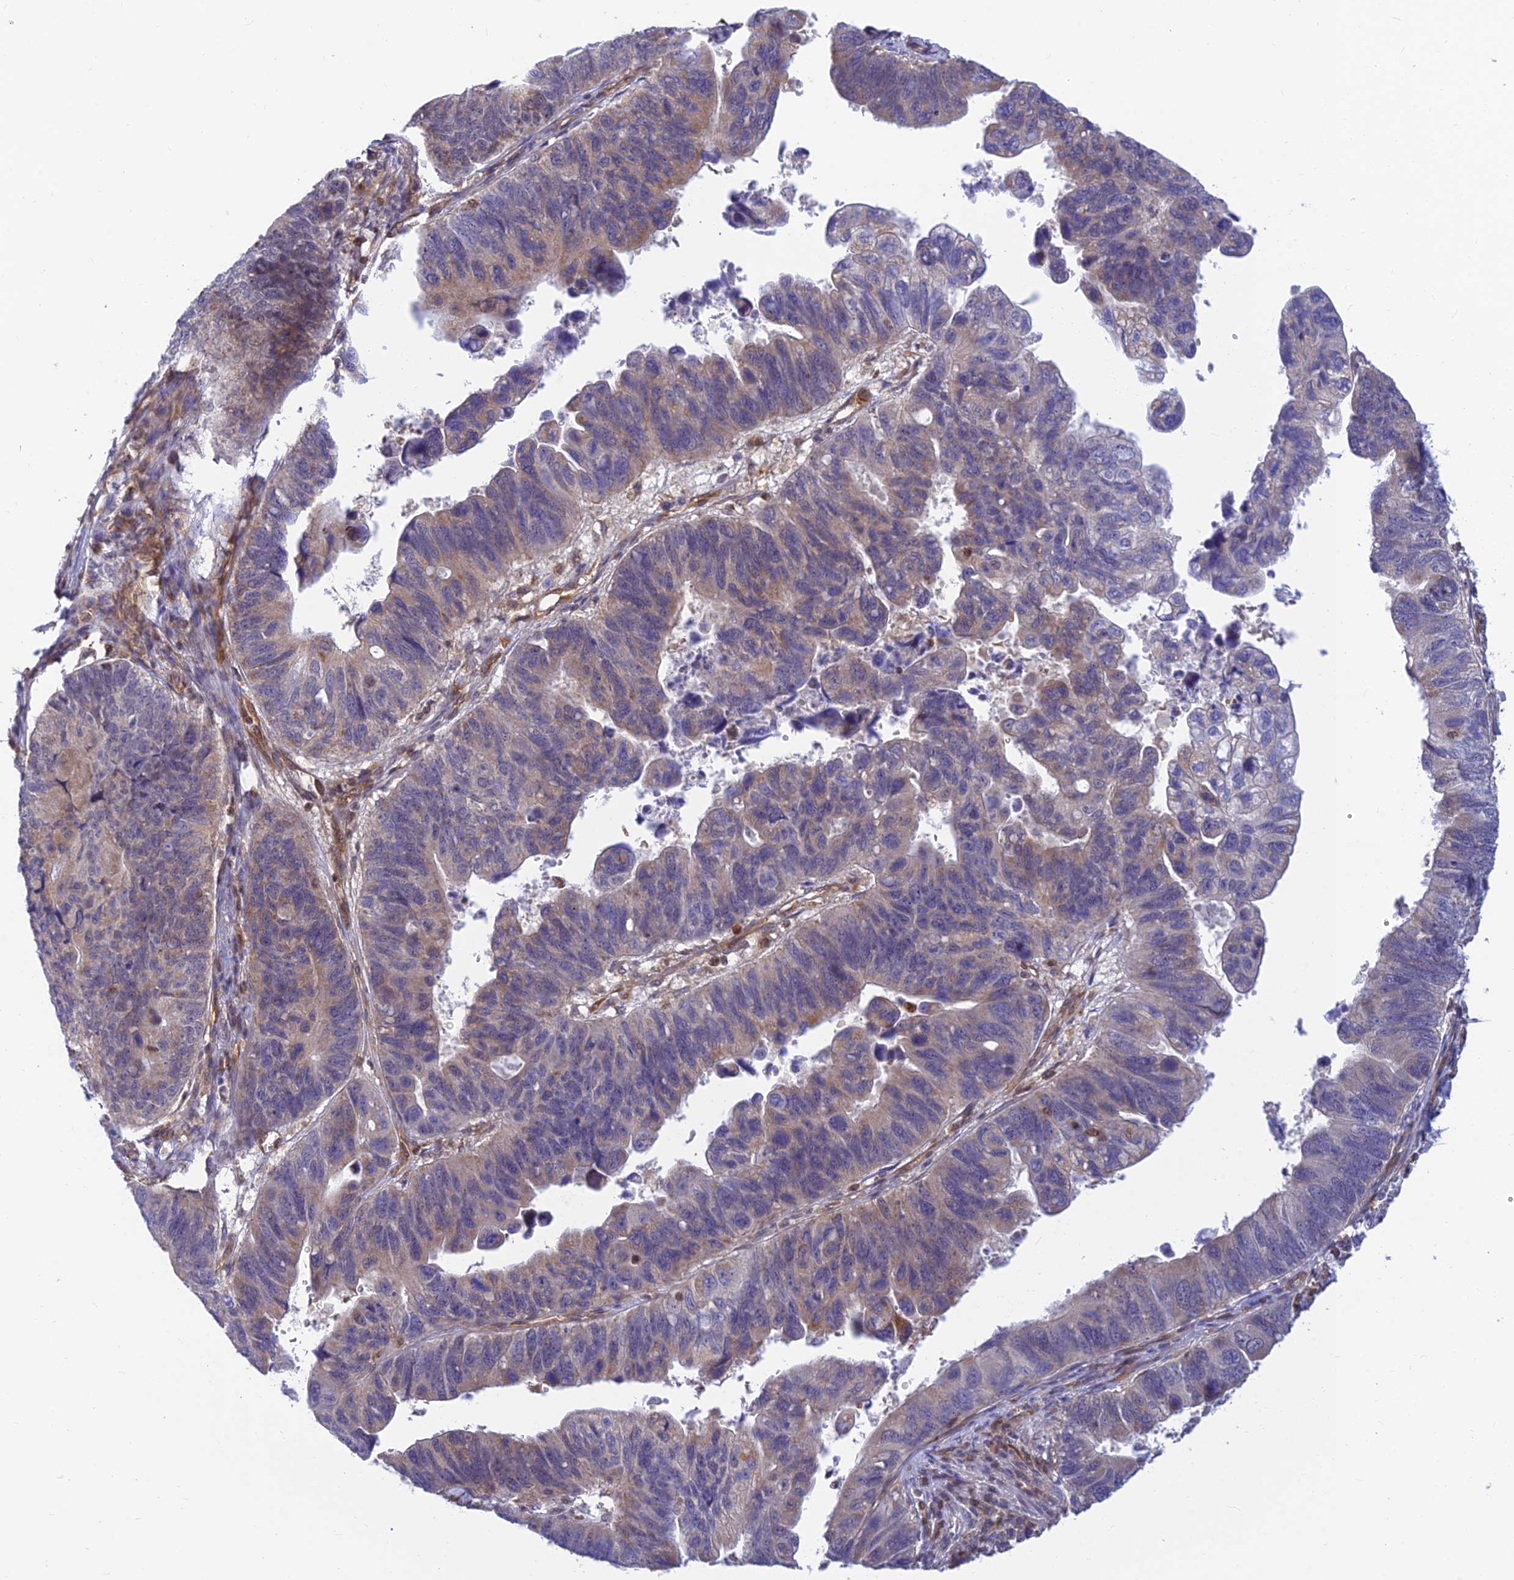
{"staining": {"intensity": "weak", "quantity": "25%-75%", "location": "cytoplasmic/membranous"}, "tissue": "stomach cancer", "cell_type": "Tumor cells", "image_type": "cancer", "snomed": [{"axis": "morphology", "description": "Adenocarcinoma, NOS"}, {"axis": "topography", "description": "Stomach"}], "caption": "This is a micrograph of IHC staining of stomach adenocarcinoma, which shows weak expression in the cytoplasmic/membranous of tumor cells.", "gene": "LYSMD2", "patient": {"sex": "male", "age": 59}}